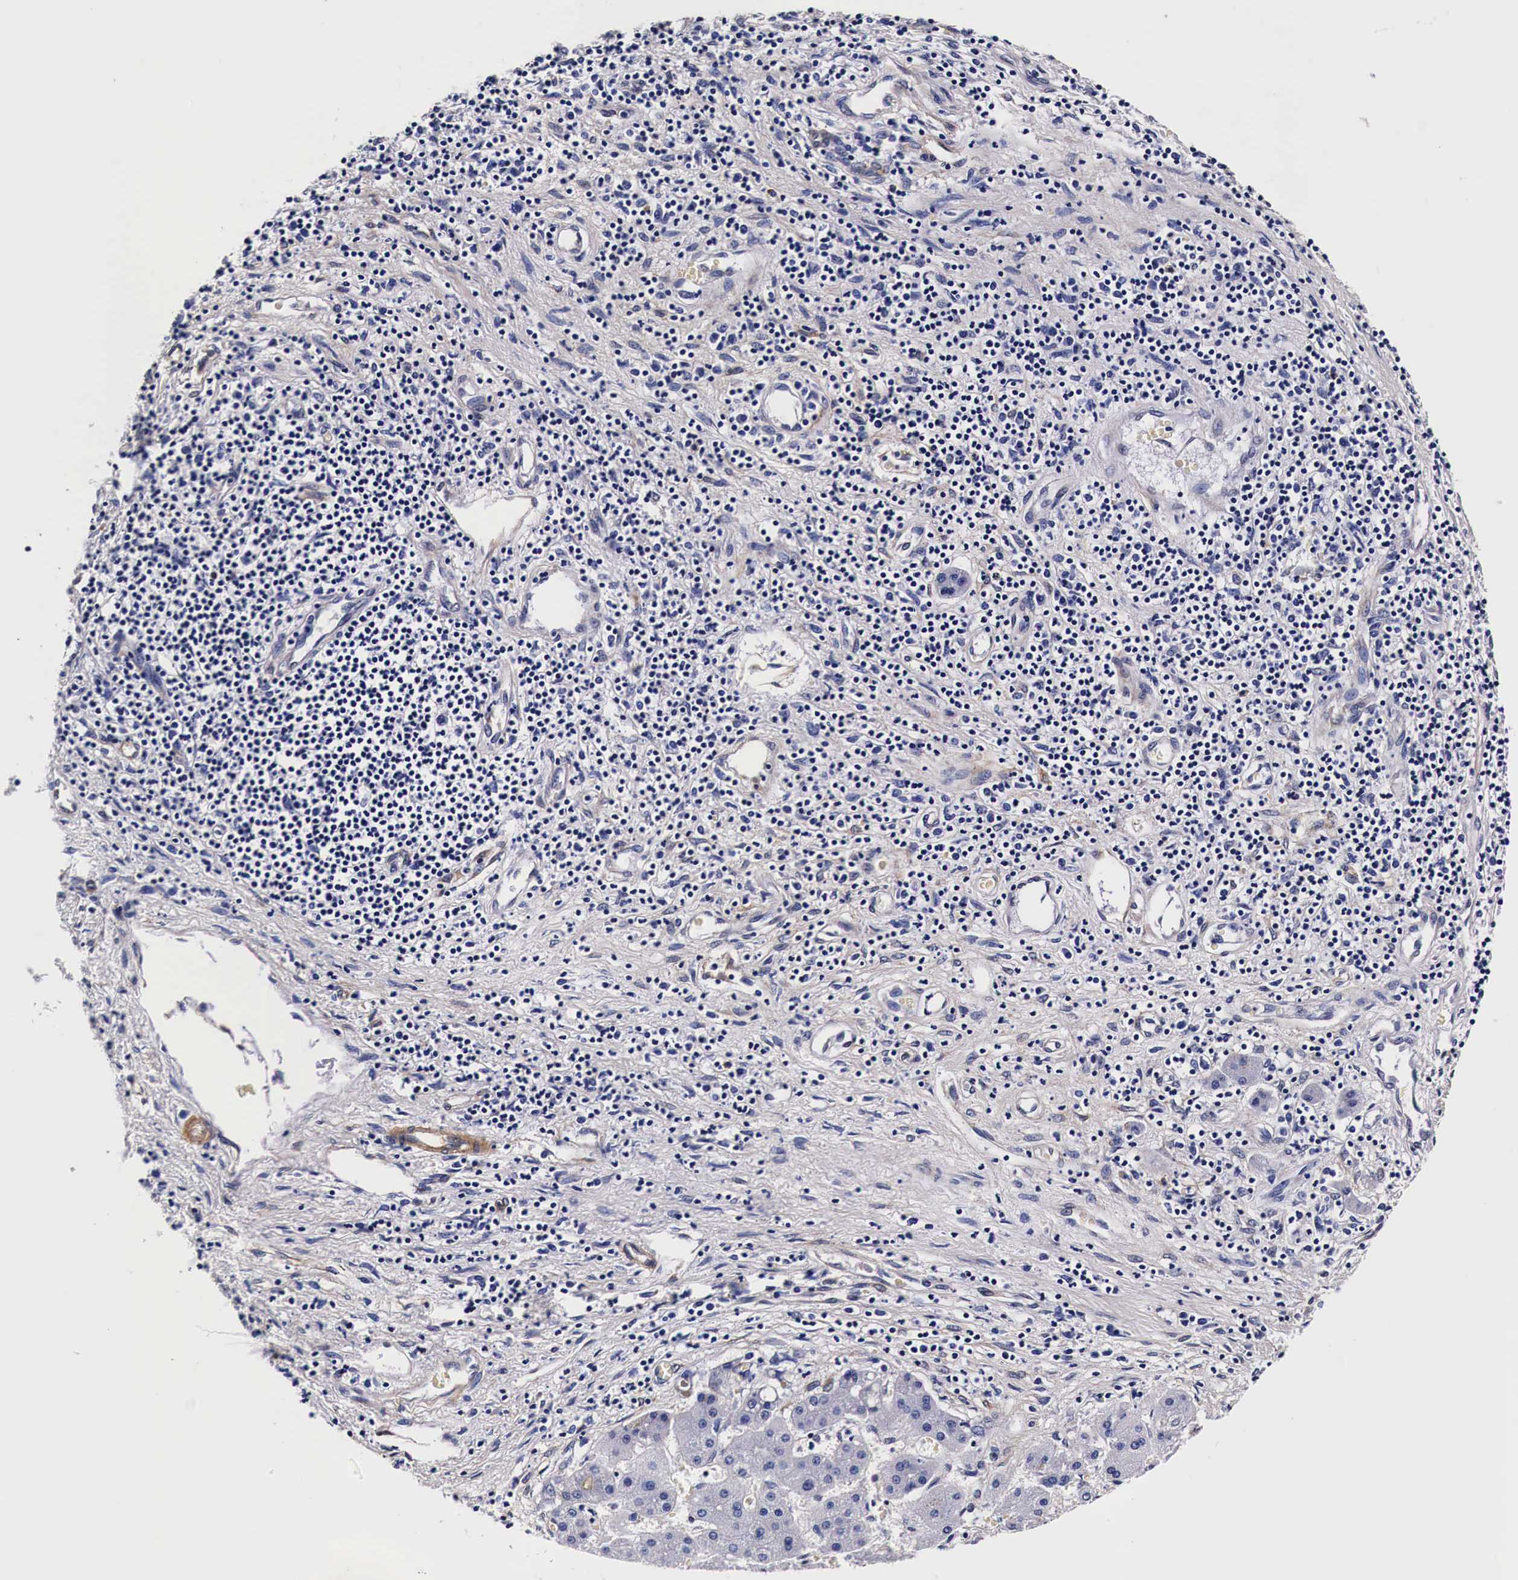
{"staining": {"intensity": "negative", "quantity": "none", "location": "none"}, "tissue": "liver cancer", "cell_type": "Tumor cells", "image_type": "cancer", "snomed": [{"axis": "morphology", "description": "Carcinoma, Hepatocellular, NOS"}, {"axis": "topography", "description": "Liver"}], "caption": "IHC of liver hepatocellular carcinoma reveals no expression in tumor cells.", "gene": "HSPB1", "patient": {"sex": "male", "age": 24}}